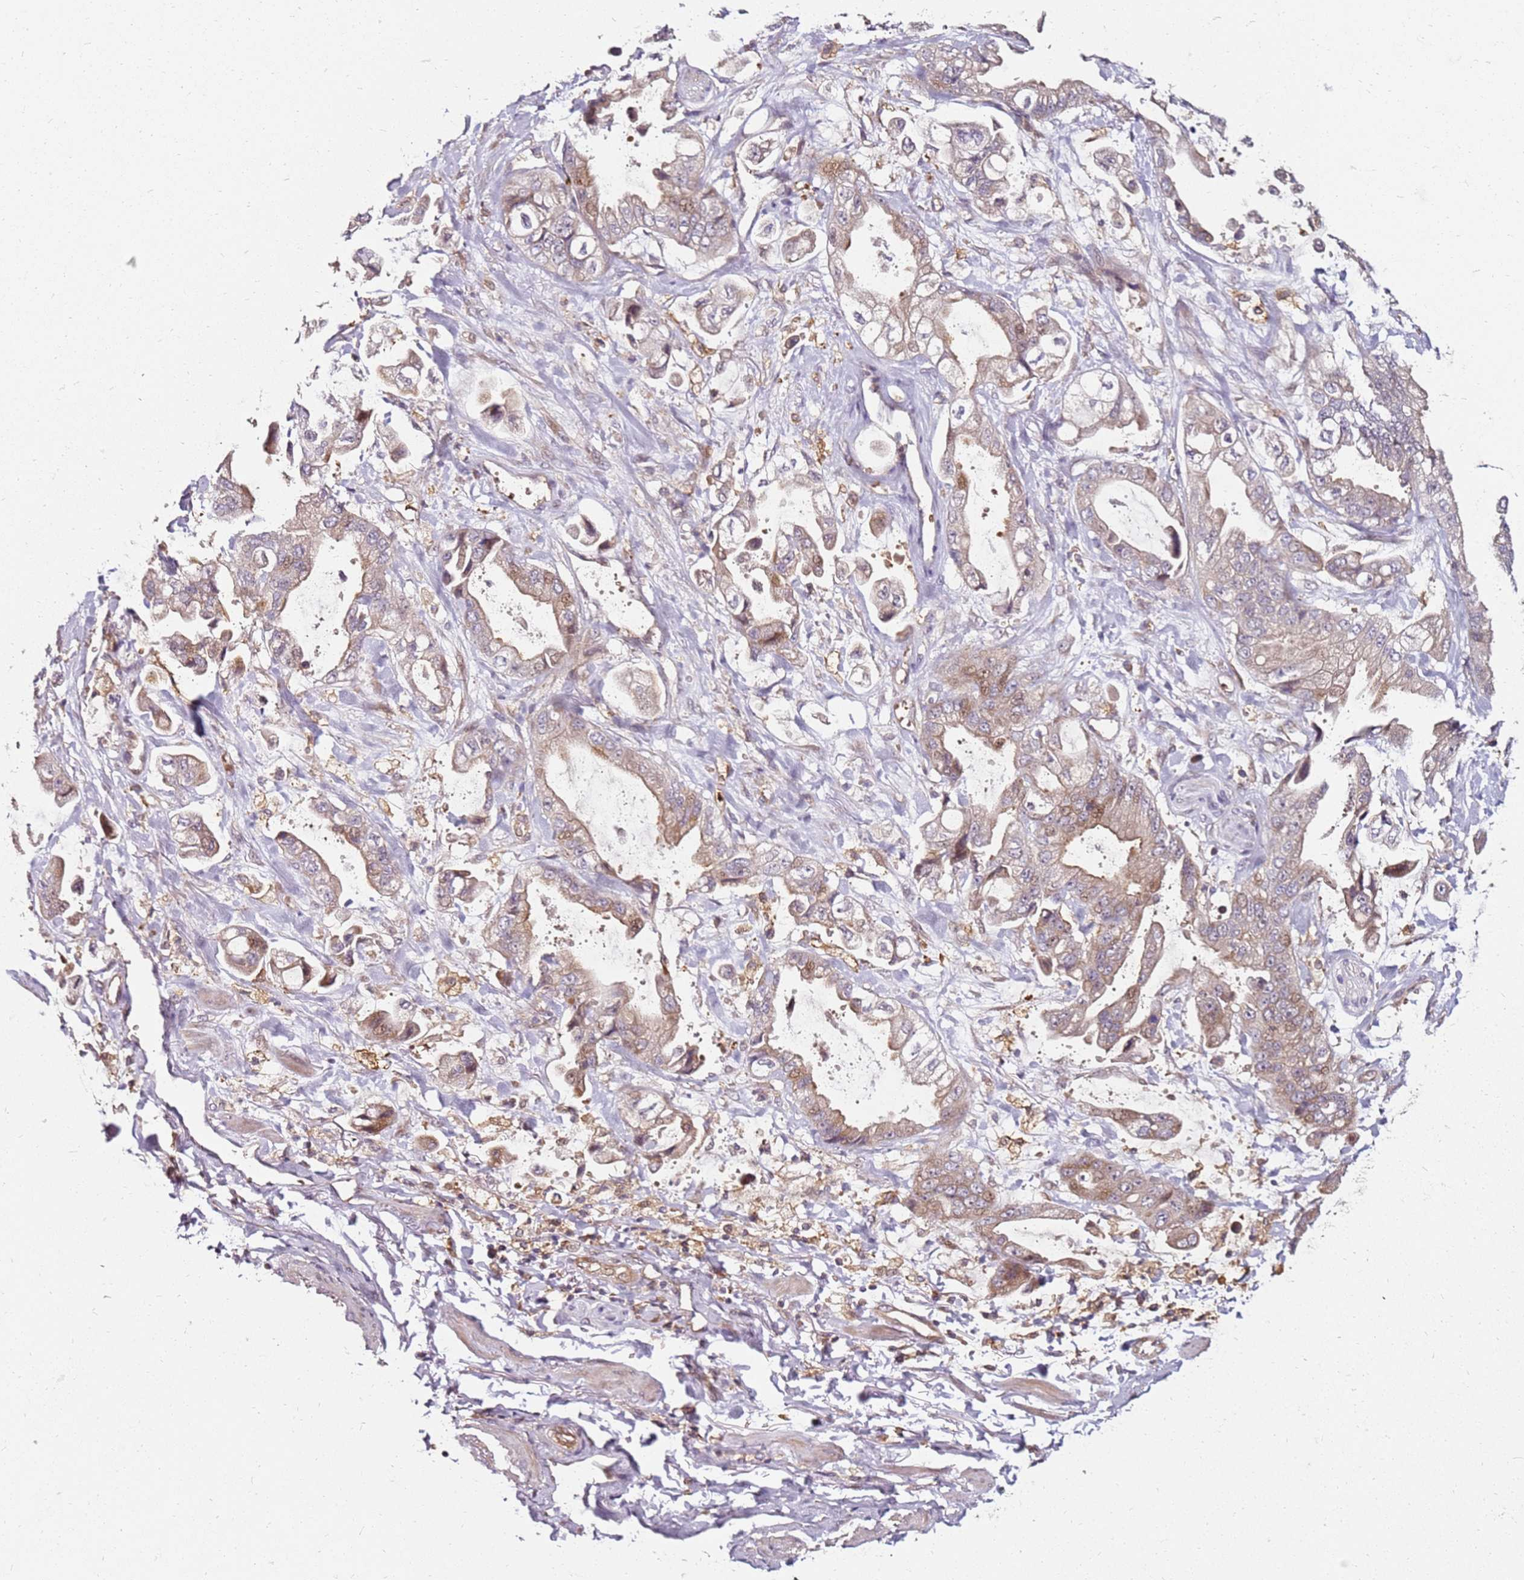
{"staining": {"intensity": "weak", "quantity": ">75%", "location": "cytoplasmic/membranous"}, "tissue": "stomach cancer", "cell_type": "Tumor cells", "image_type": "cancer", "snomed": [{"axis": "morphology", "description": "Adenocarcinoma, NOS"}, {"axis": "topography", "description": "Stomach"}], "caption": "Immunohistochemistry (IHC) of stomach adenocarcinoma reveals low levels of weak cytoplasmic/membranous staining in approximately >75% of tumor cells. Immunohistochemistry (IHC) stains the protein of interest in brown and the nuclei are stained blue.", "gene": "RNF11", "patient": {"sex": "male", "age": 62}}